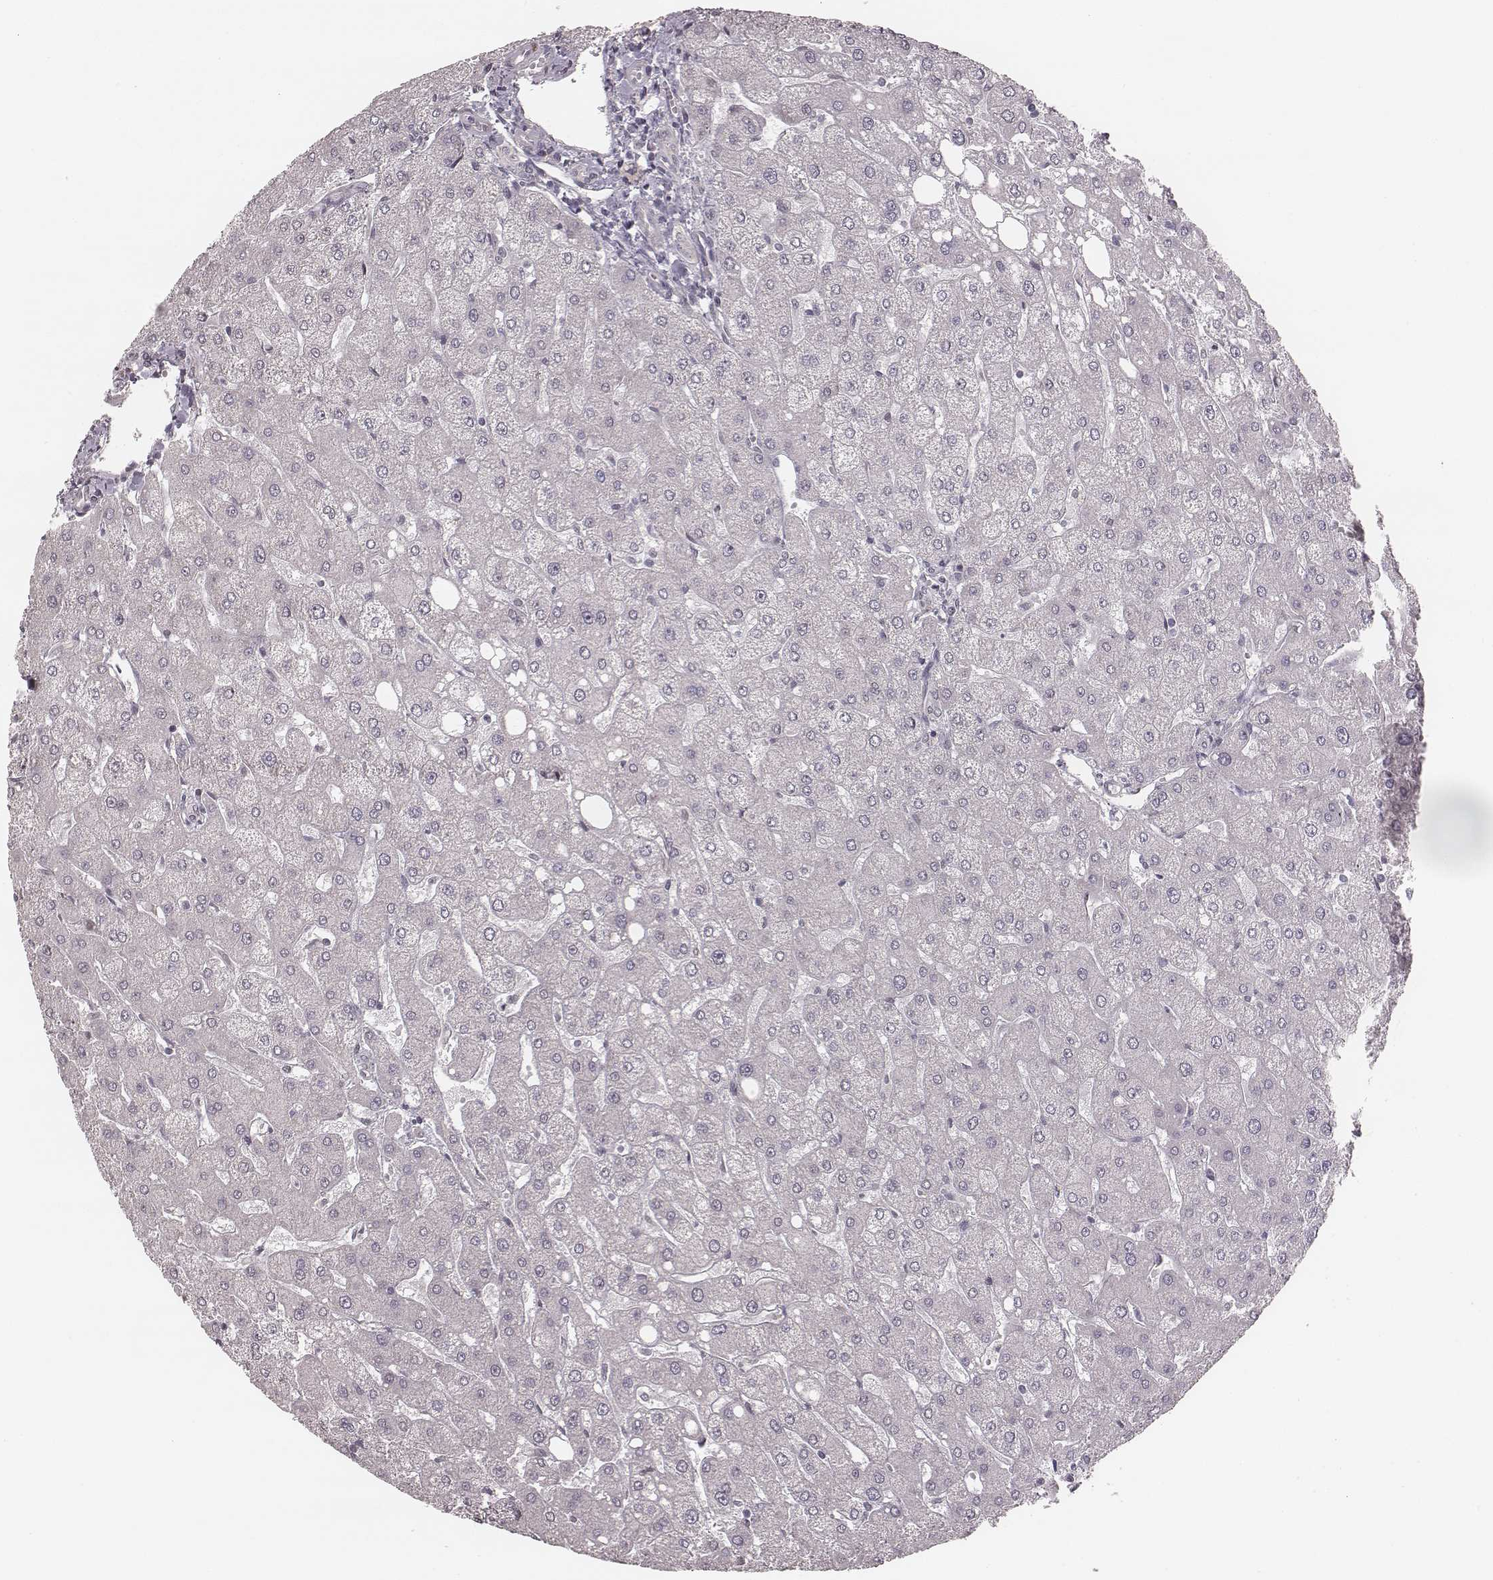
{"staining": {"intensity": "negative", "quantity": "none", "location": "none"}, "tissue": "liver", "cell_type": "Cholangiocytes", "image_type": "normal", "snomed": [{"axis": "morphology", "description": "Normal tissue, NOS"}, {"axis": "topography", "description": "Liver"}], "caption": "This is an immunohistochemistry (IHC) image of benign human liver. There is no expression in cholangiocytes.", "gene": "SLC7A4", "patient": {"sex": "male", "age": 67}}